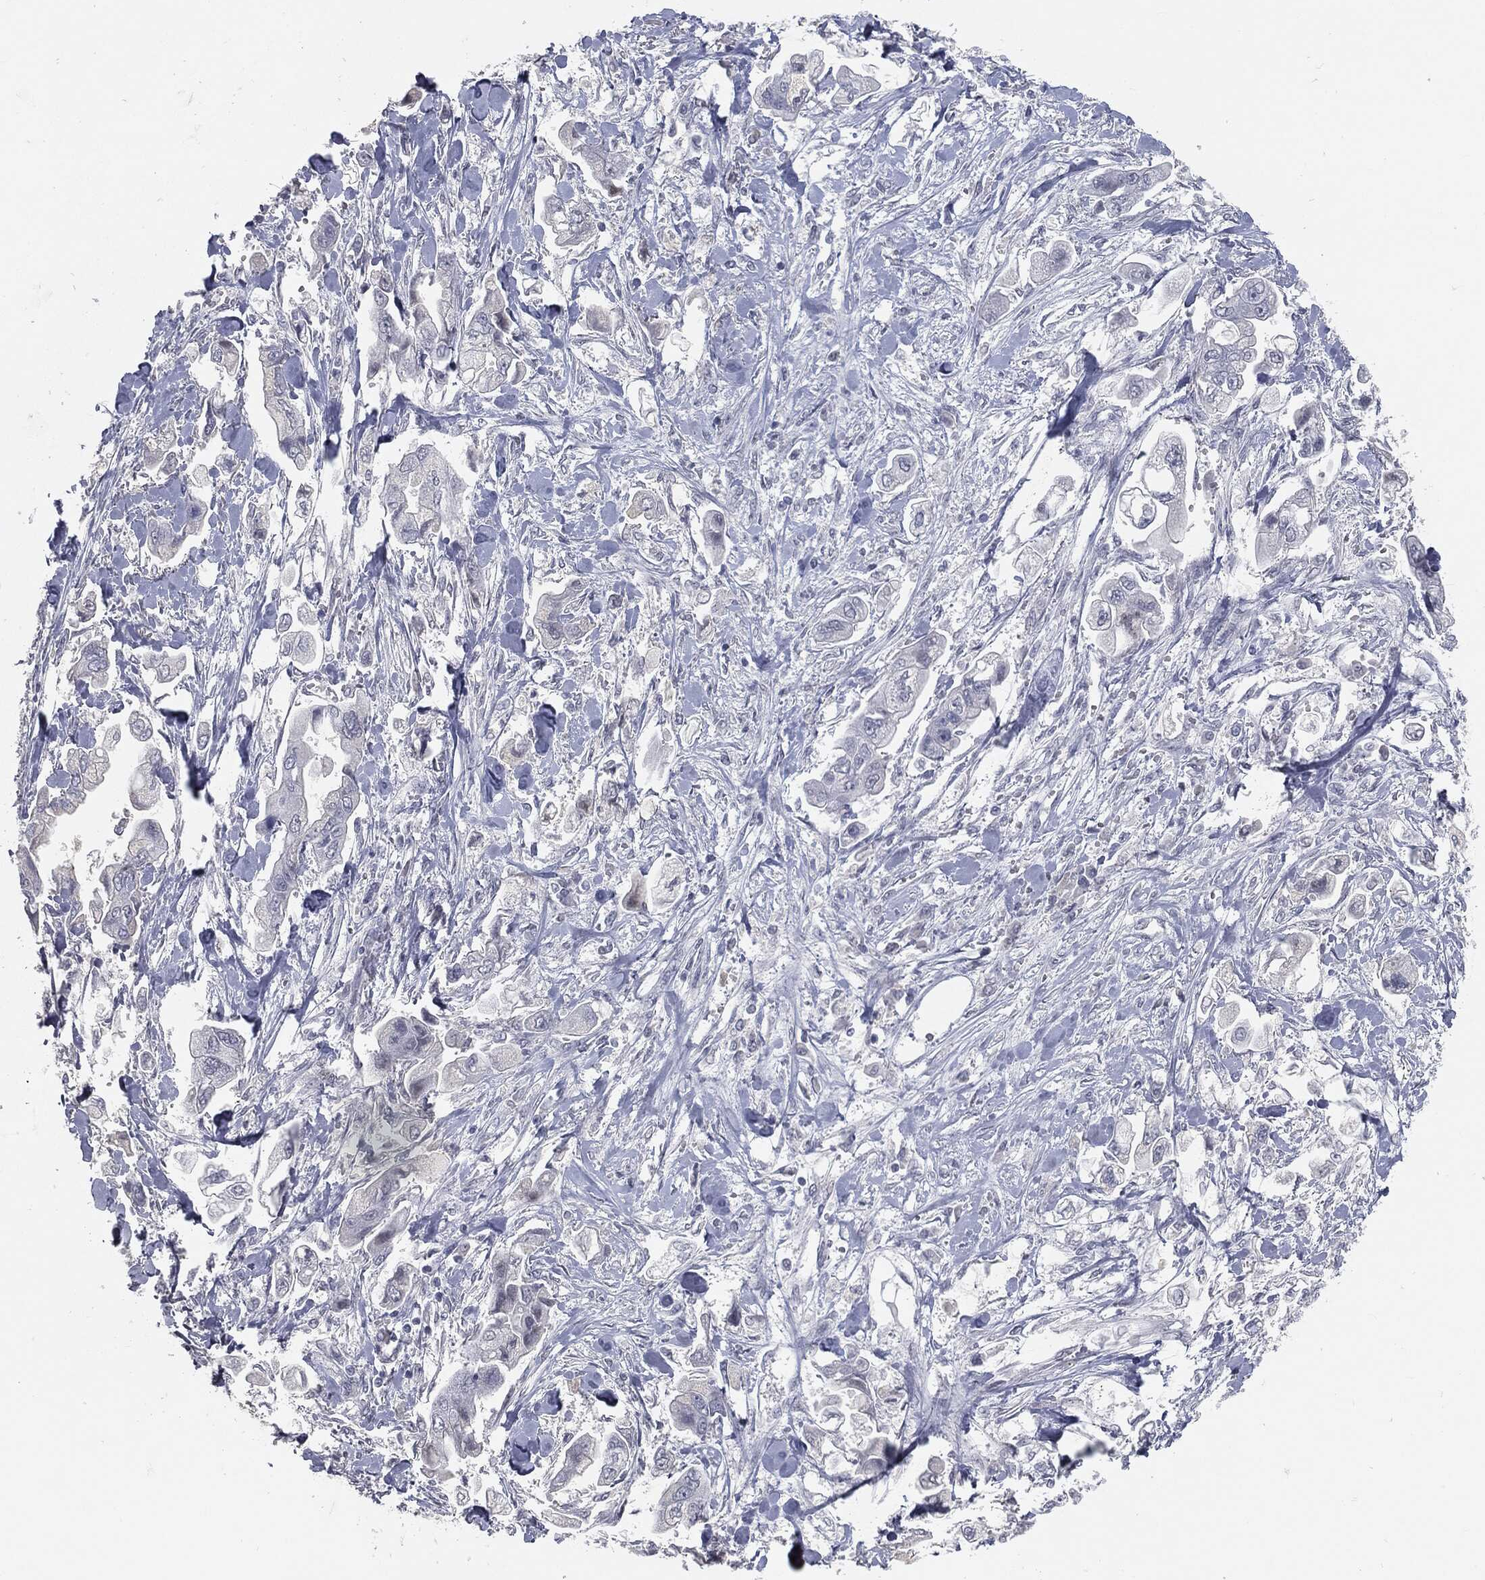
{"staining": {"intensity": "negative", "quantity": "none", "location": "none"}, "tissue": "stomach cancer", "cell_type": "Tumor cells", "image_type": "cancer", "snomed": [{"axis": "morphology", "description": "Adenocarcinoma, NOS"}, {"axis": "topography", "description": "Stomach"}], "caption": "Immunohistochemistry (IHC) micrograph of neoplastic tissue: human stomach cancer (adenocarcinoma) stained with DAB (3,3'-diaminobenzidine) reveals no significant protein staining in tumor cells.", "gene": "PRAME", "patient": {"sex": "male", "age": 62}}